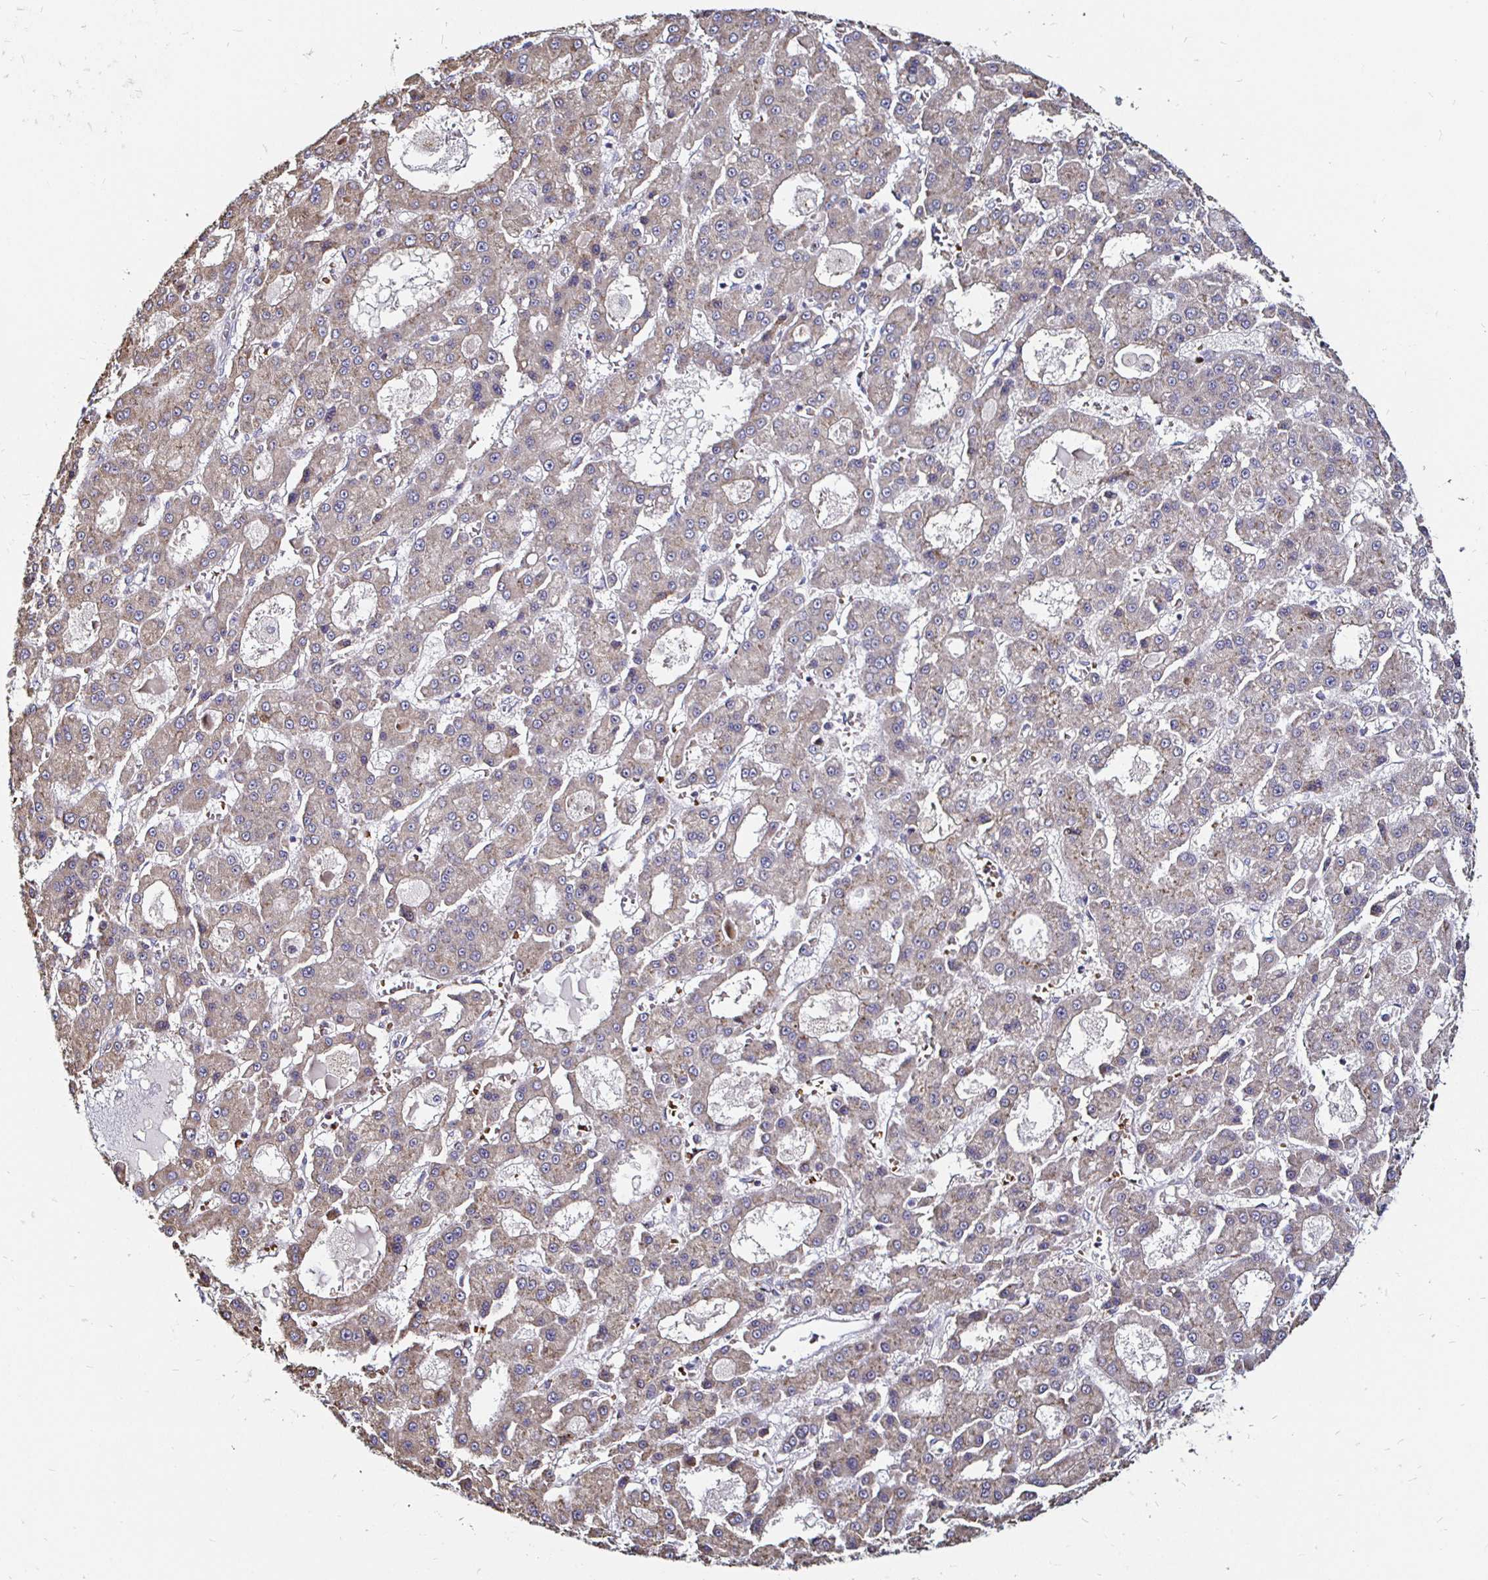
{"staining": {"intensity": "weak", "quantity": ">75%", "location": "cytoplasmic/membranous"}, "tissue": "liver cancer", "cell_type": "Tumor cells", "image_type": "cancer", "snomed": [{"axis": "morphology", "description": "Carcinoma, Hepatocellular, NOS"}, {"axis": "topography", "description": "Liver"}], "caption": "Immunohistochemical staining of hepatocellular carcinoma (liver) shows low levels of weak cytoplasmic/membranous expression in about >75% of tumor cells. (DAB (3,3'-diaminobenzidine) IHC, brown staining for protein, blue staining for nuclei).", "gene": "ATG3", "patient": {"sex": "male", "age": 70}}